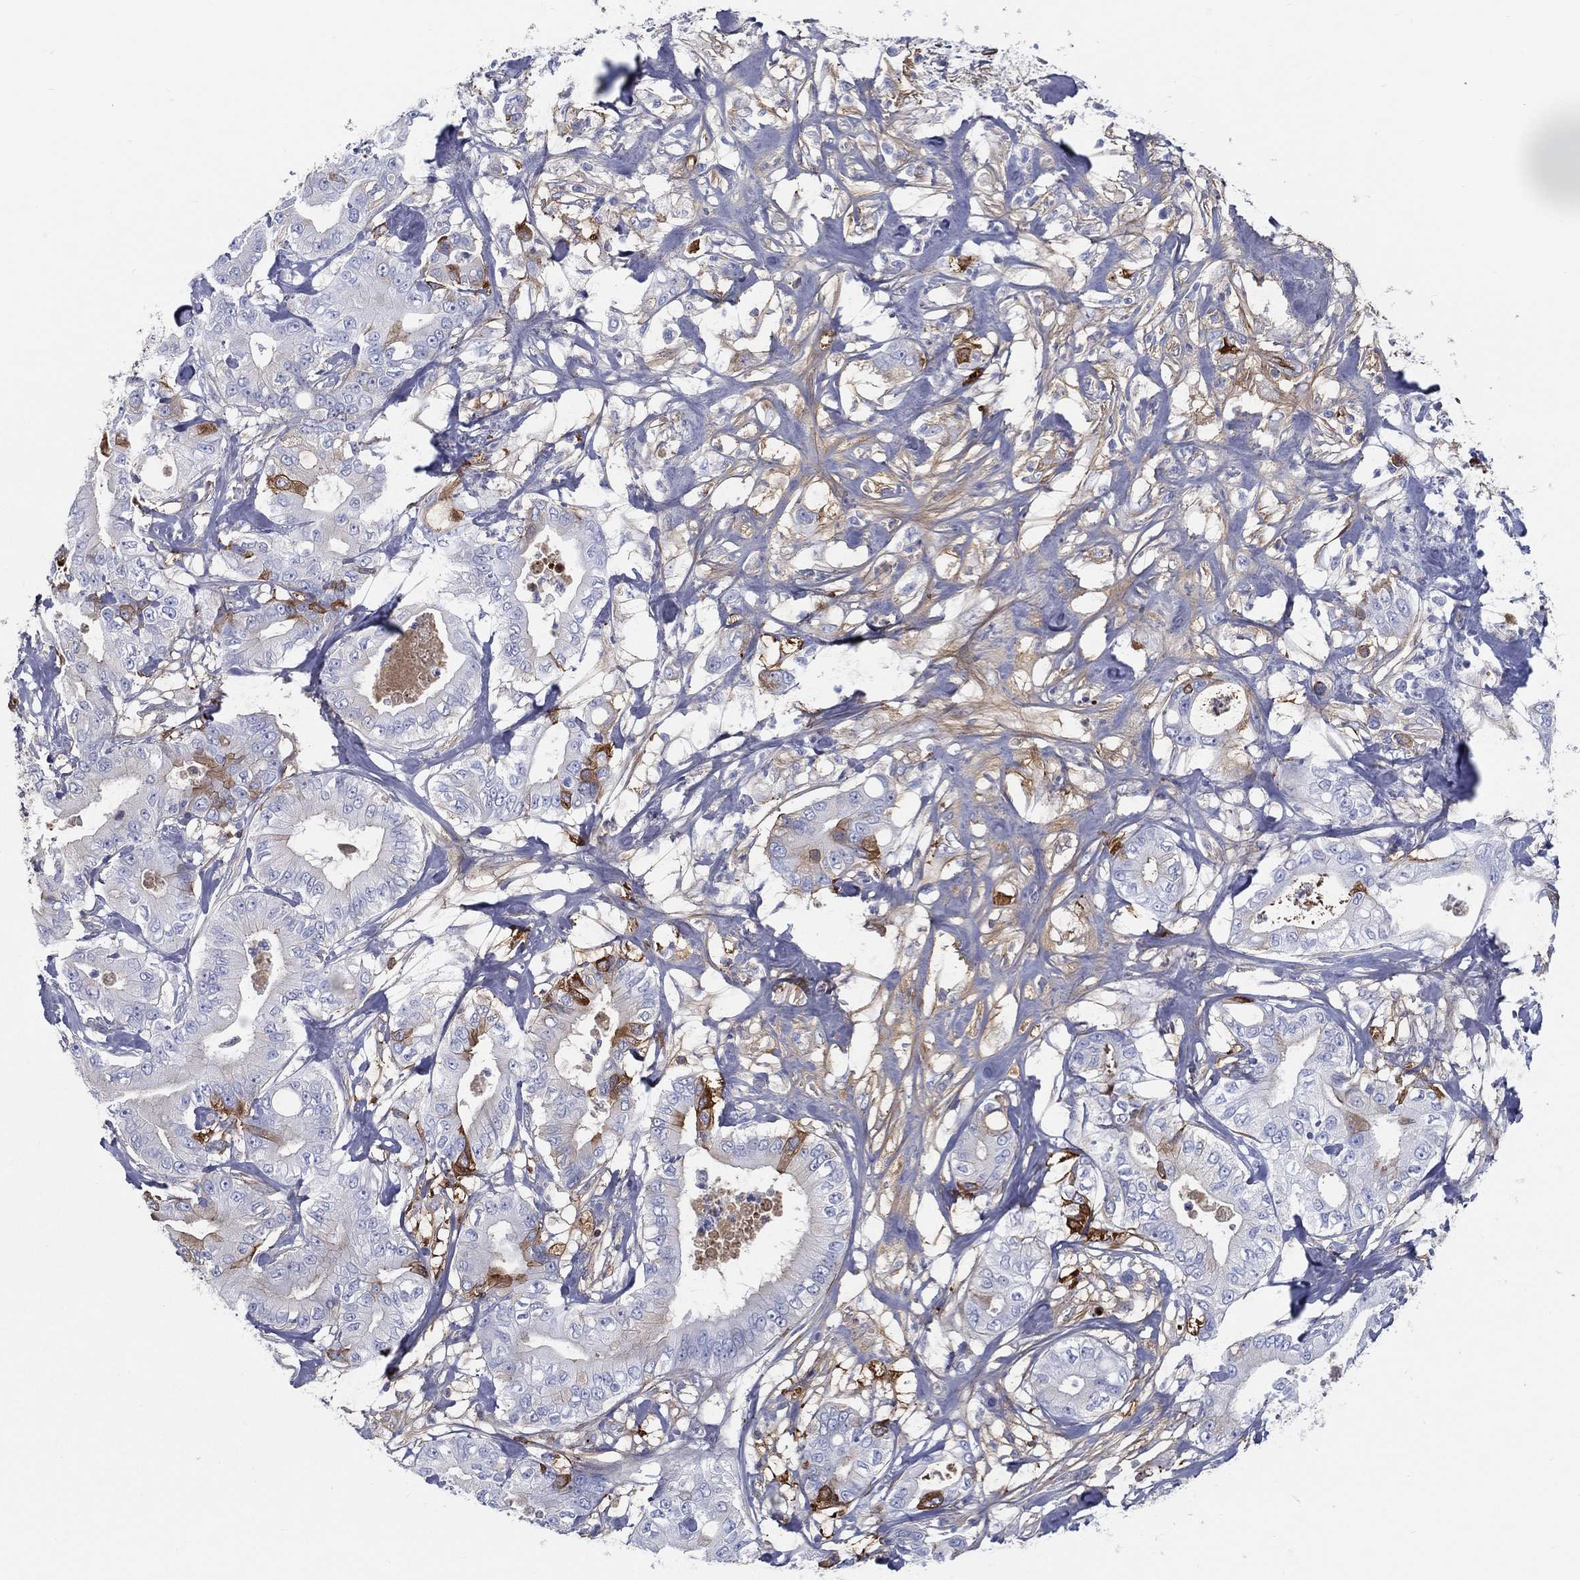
{"staining": {"intensity": "moderate", "quantity": "<25%", "location": "cytoplasmic/membranous"}, "tissue": "pancreatic cancer", "cell_type": "Tumor cells", "image_type": "cancer", "snomed": [{"axis": "morphology", "description": "Adenocarcinoma, NOS"}, {"axis": "topography", "description": "Pancreas"}], "caption": "A high-resolution photomicrograph shows IHC staining of pancreatic cancer, which reveals moderate cytoplasmic/membranous expression in about <25% of tumor cells. The protein of interest is stained brown, and the nuclei are stained in blue (DAB IHC with brightfield microscopy, high magnification).", "gene": "IFNB1", "patient": {"sex": "male", "age": 71}}